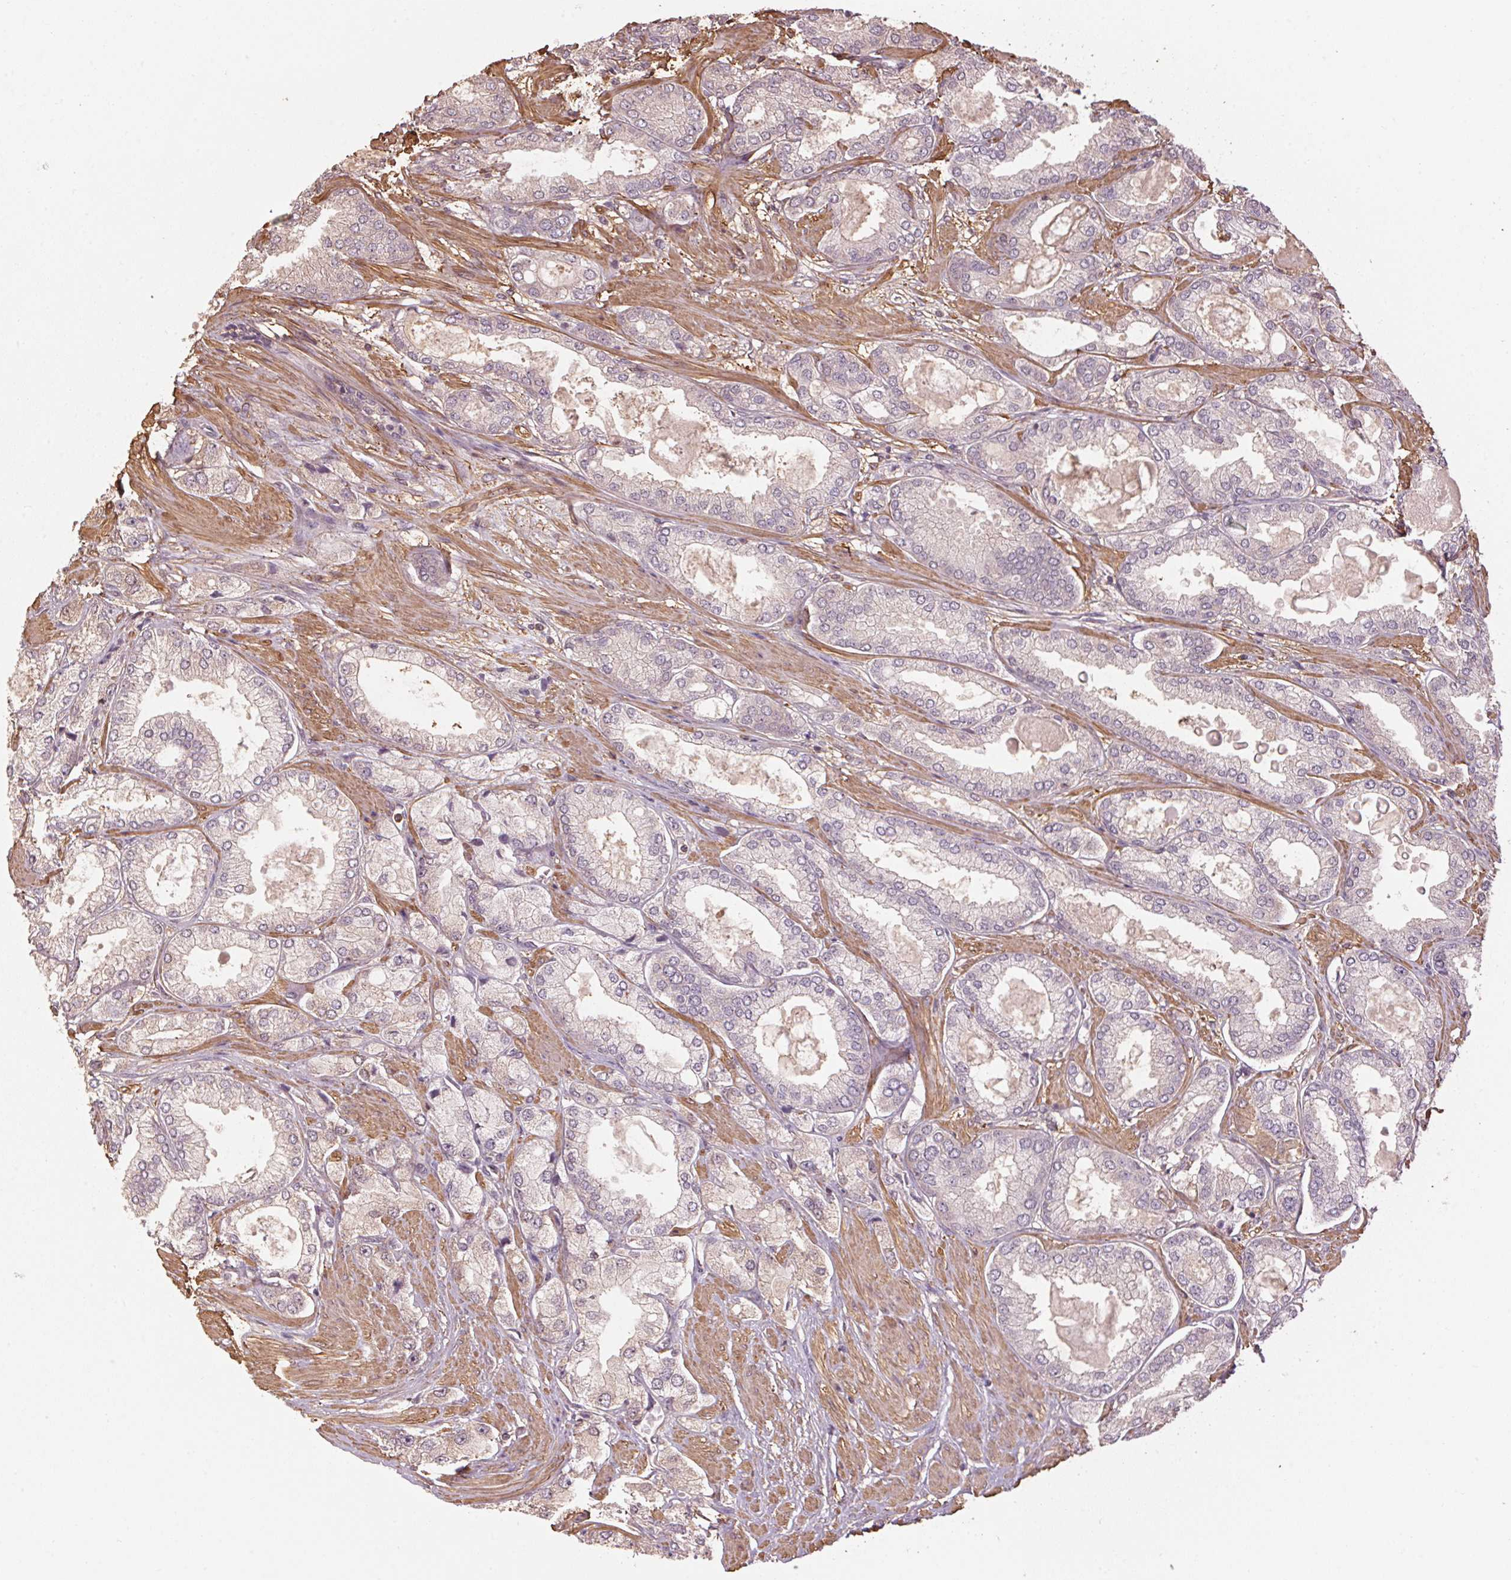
{"staining": {"intensity": "negative", "quantity": "none", "location": "none"}, "tissue": "prostate cancer", "cell_type": "Tumor cells", "image_type": "cancer", "snomed": [{"axis": "morphology", "description": "Adenocarcinoma, High grade"}, {"axis": "topography", "description": "Prostate"}], "caption": "Tumor cells are negative for brown protein staining in prostate cancer.", "gene": "QDPR", "patient": {"sex": "male", "age": 68}}